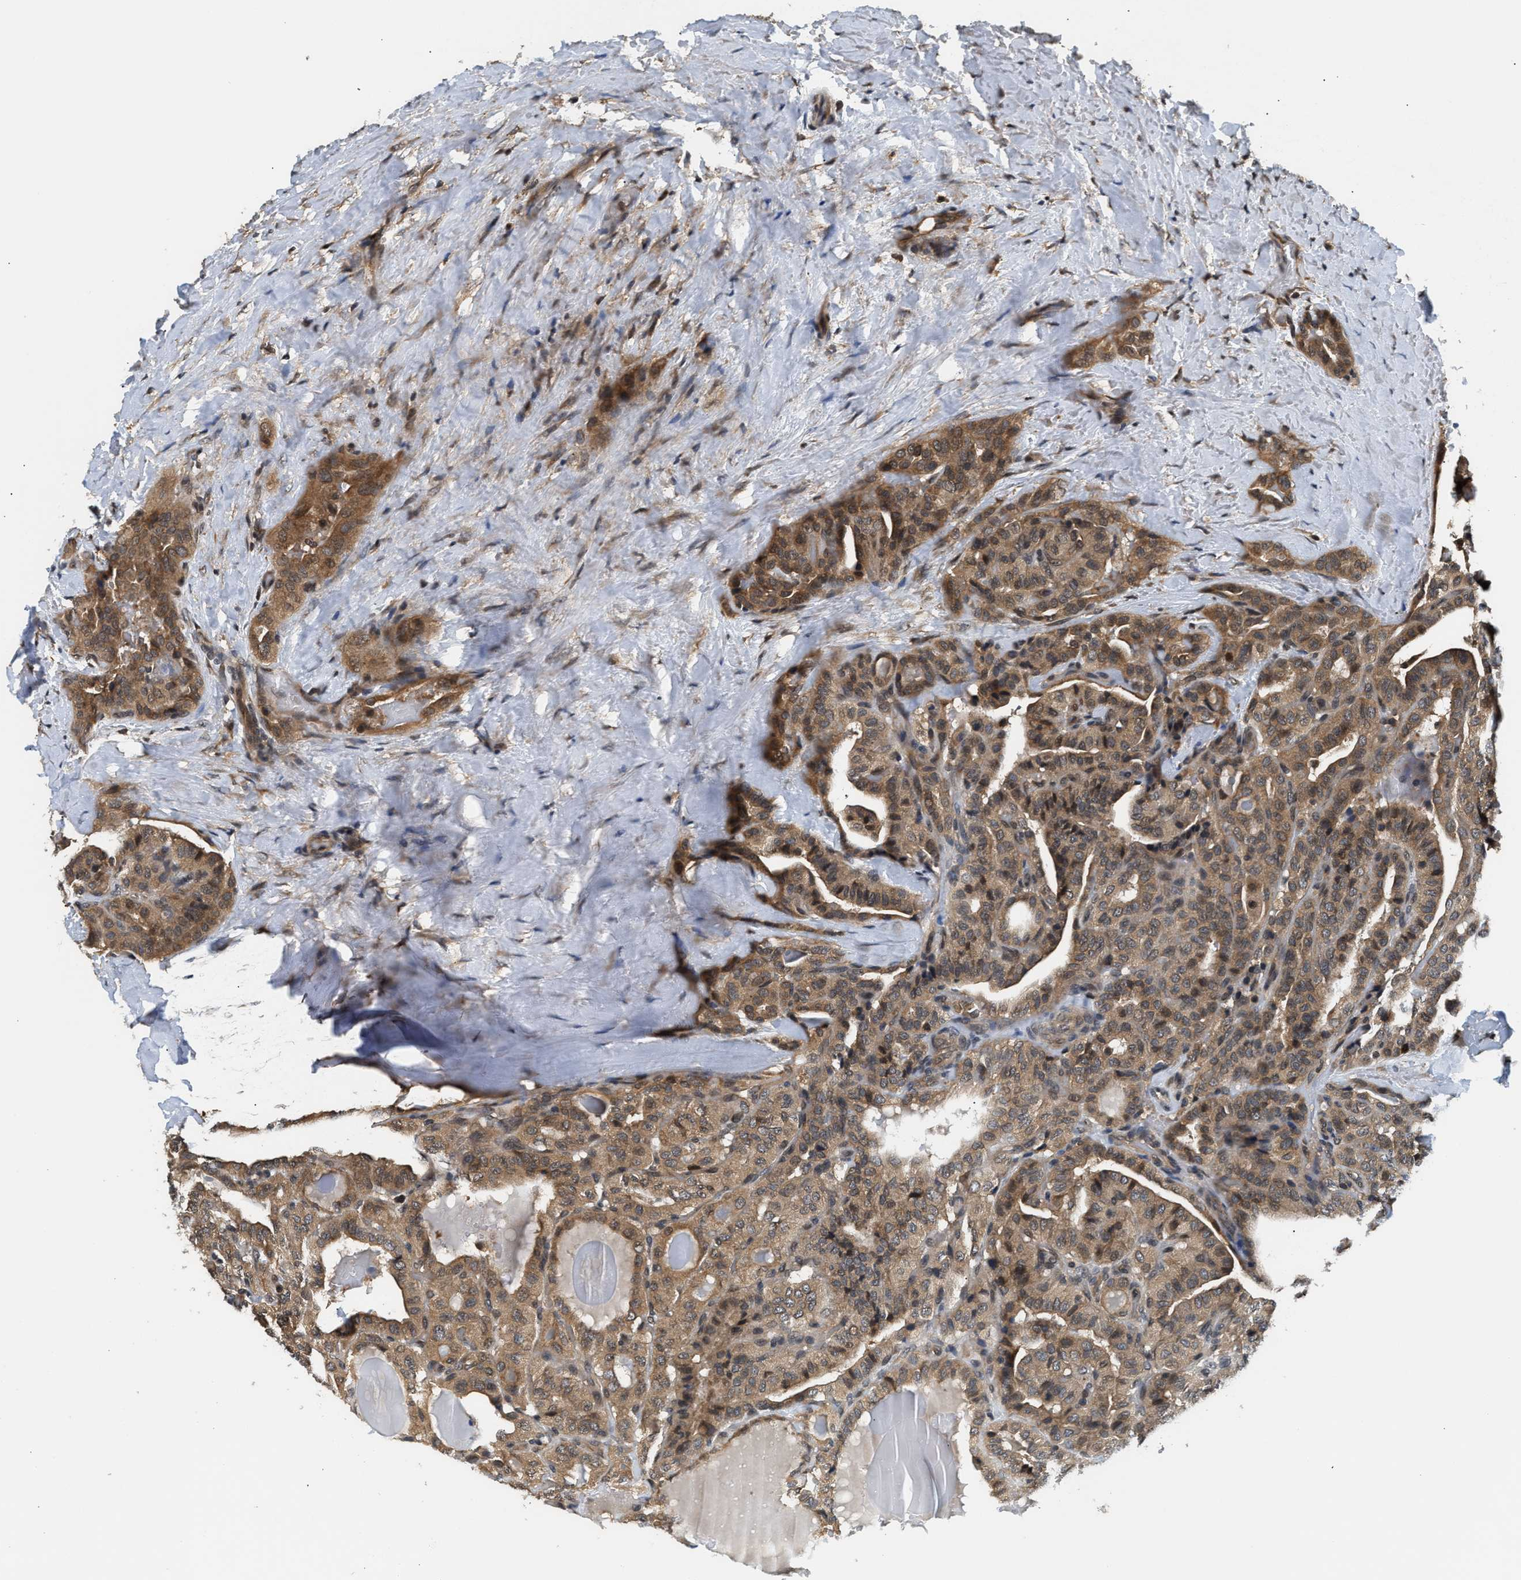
{"staining": {"intensity": "moderate", "quantity": ">75%", "location": "cytoplasmic/membranous"}, "tissue": "thyroid cancer", "cell_type": "Tumor cells", "image_type": "cancer", "snomed": [{"axis": "morphology", "description": "Papillary adenocarcinoma, NOS"}, {"axis": "topography", "description": "Thyroid gland"}], "caption": "Human thyroid papillary adenocarcinoma stained for a protein (brown) demonstrates moderate cytoplasmic/membranous positive expression in about >75% of tumor cells.", "gene": "RAB29", "patient": {"sex": "male", "age": 77}}